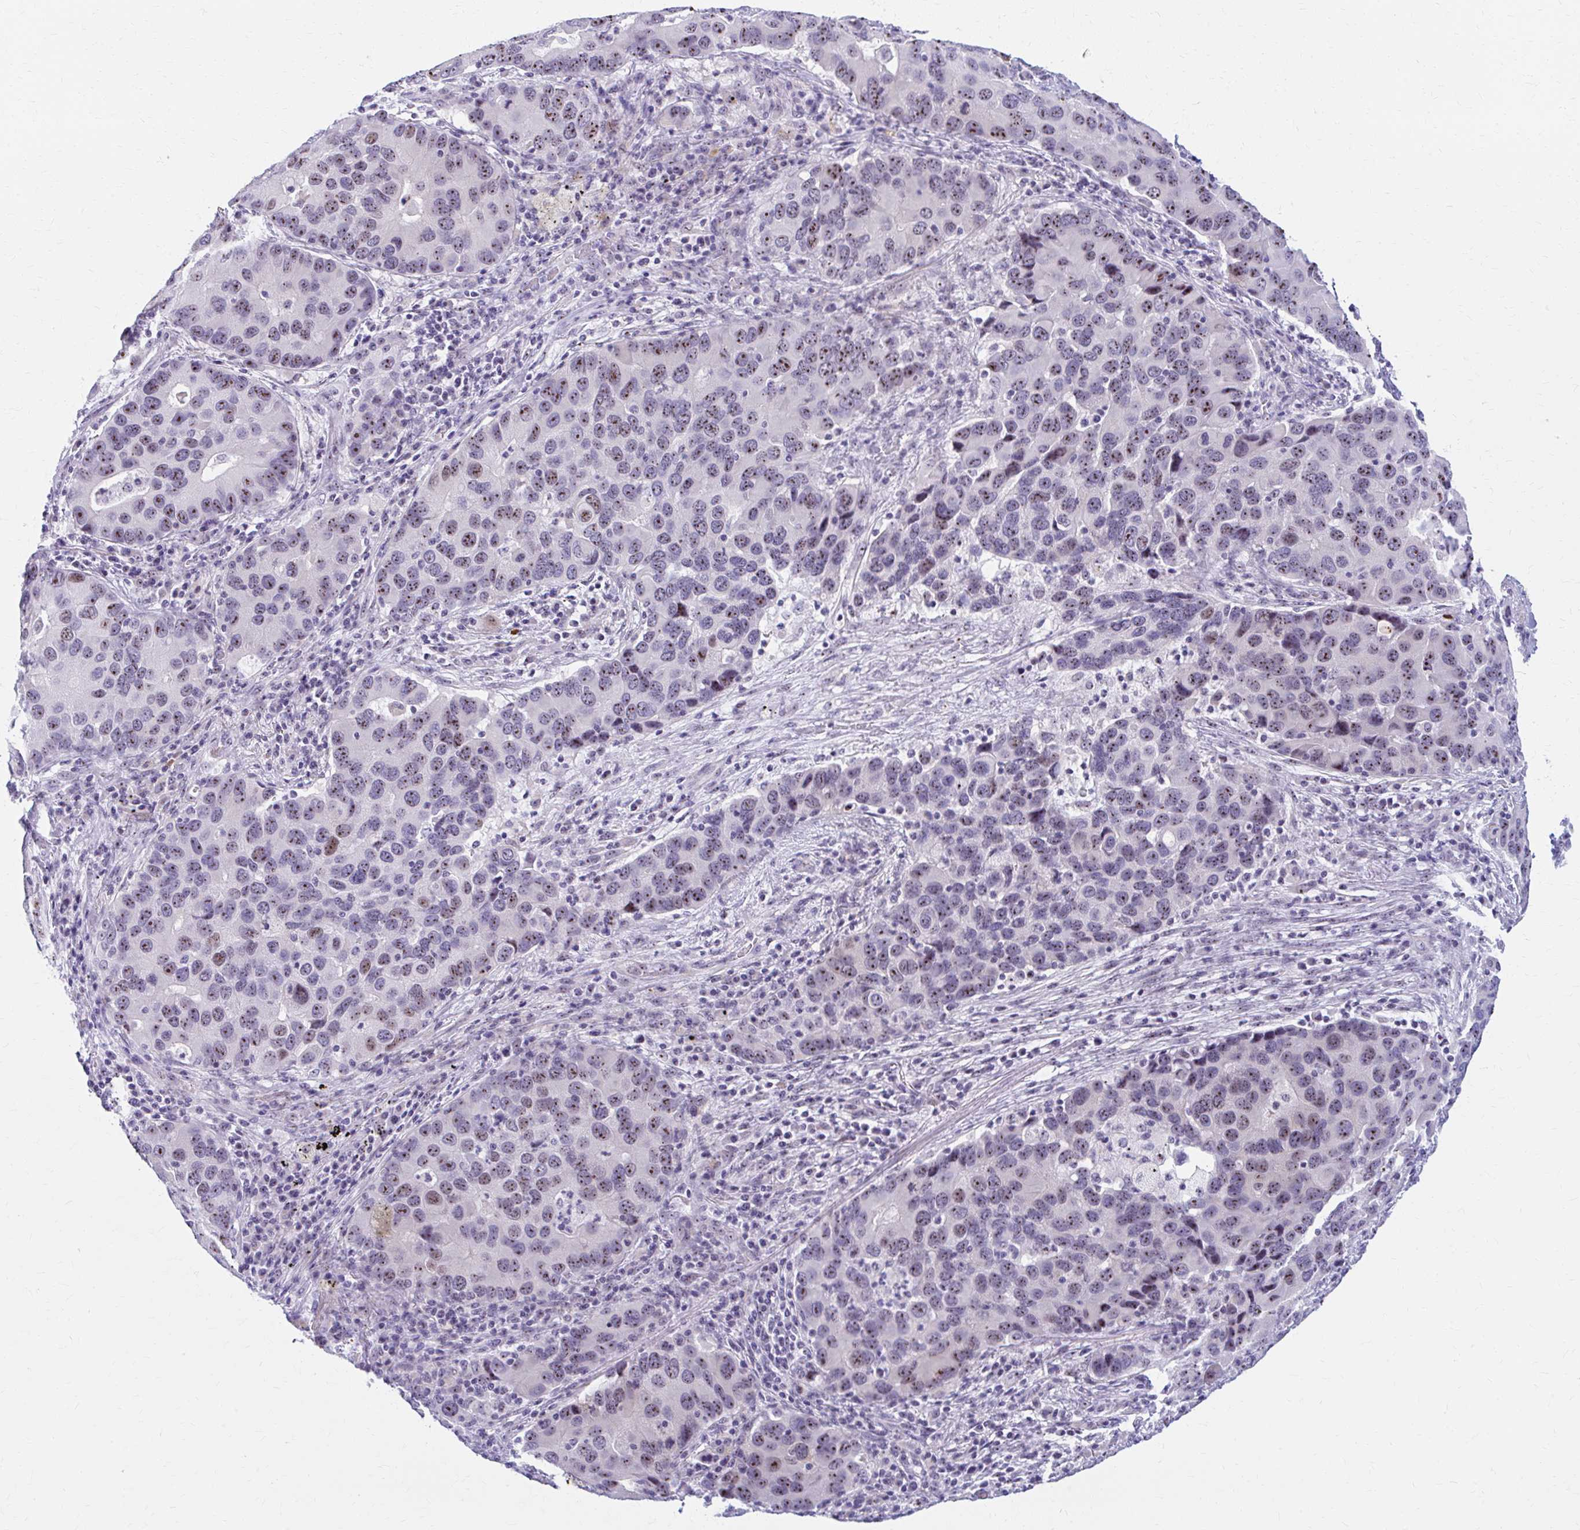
{"staining": {"intensity": "moderate", "quantity": "25%-75%", "location": "nuclear"}, "tissue": "lung cancer", "cell_type": "Tumor cells", "image_type": "cancer", "snomed": [{"axis": "morphology", "description": "Aneuploidy"}, {"axis": "morphology", "description": "Adenocarcinoma, NOS"}, {"axis": "topography", "description": "Lymph node"}, {"axis": "topography", "description": "Lung"}], "caption": "Immunohistochemistry (IHC) photomicrograph of neoplastic tissue: lung cancer (adenocarcinoma) stained using immunohistochemistry (IHC) shows medium levels of moderate protein expression localized specifically in the nuclear of tumor cells, appearing as a nuclear brown color.", "gene": "FTSJ3", "patient": {"sex": "female", "age": 74}}